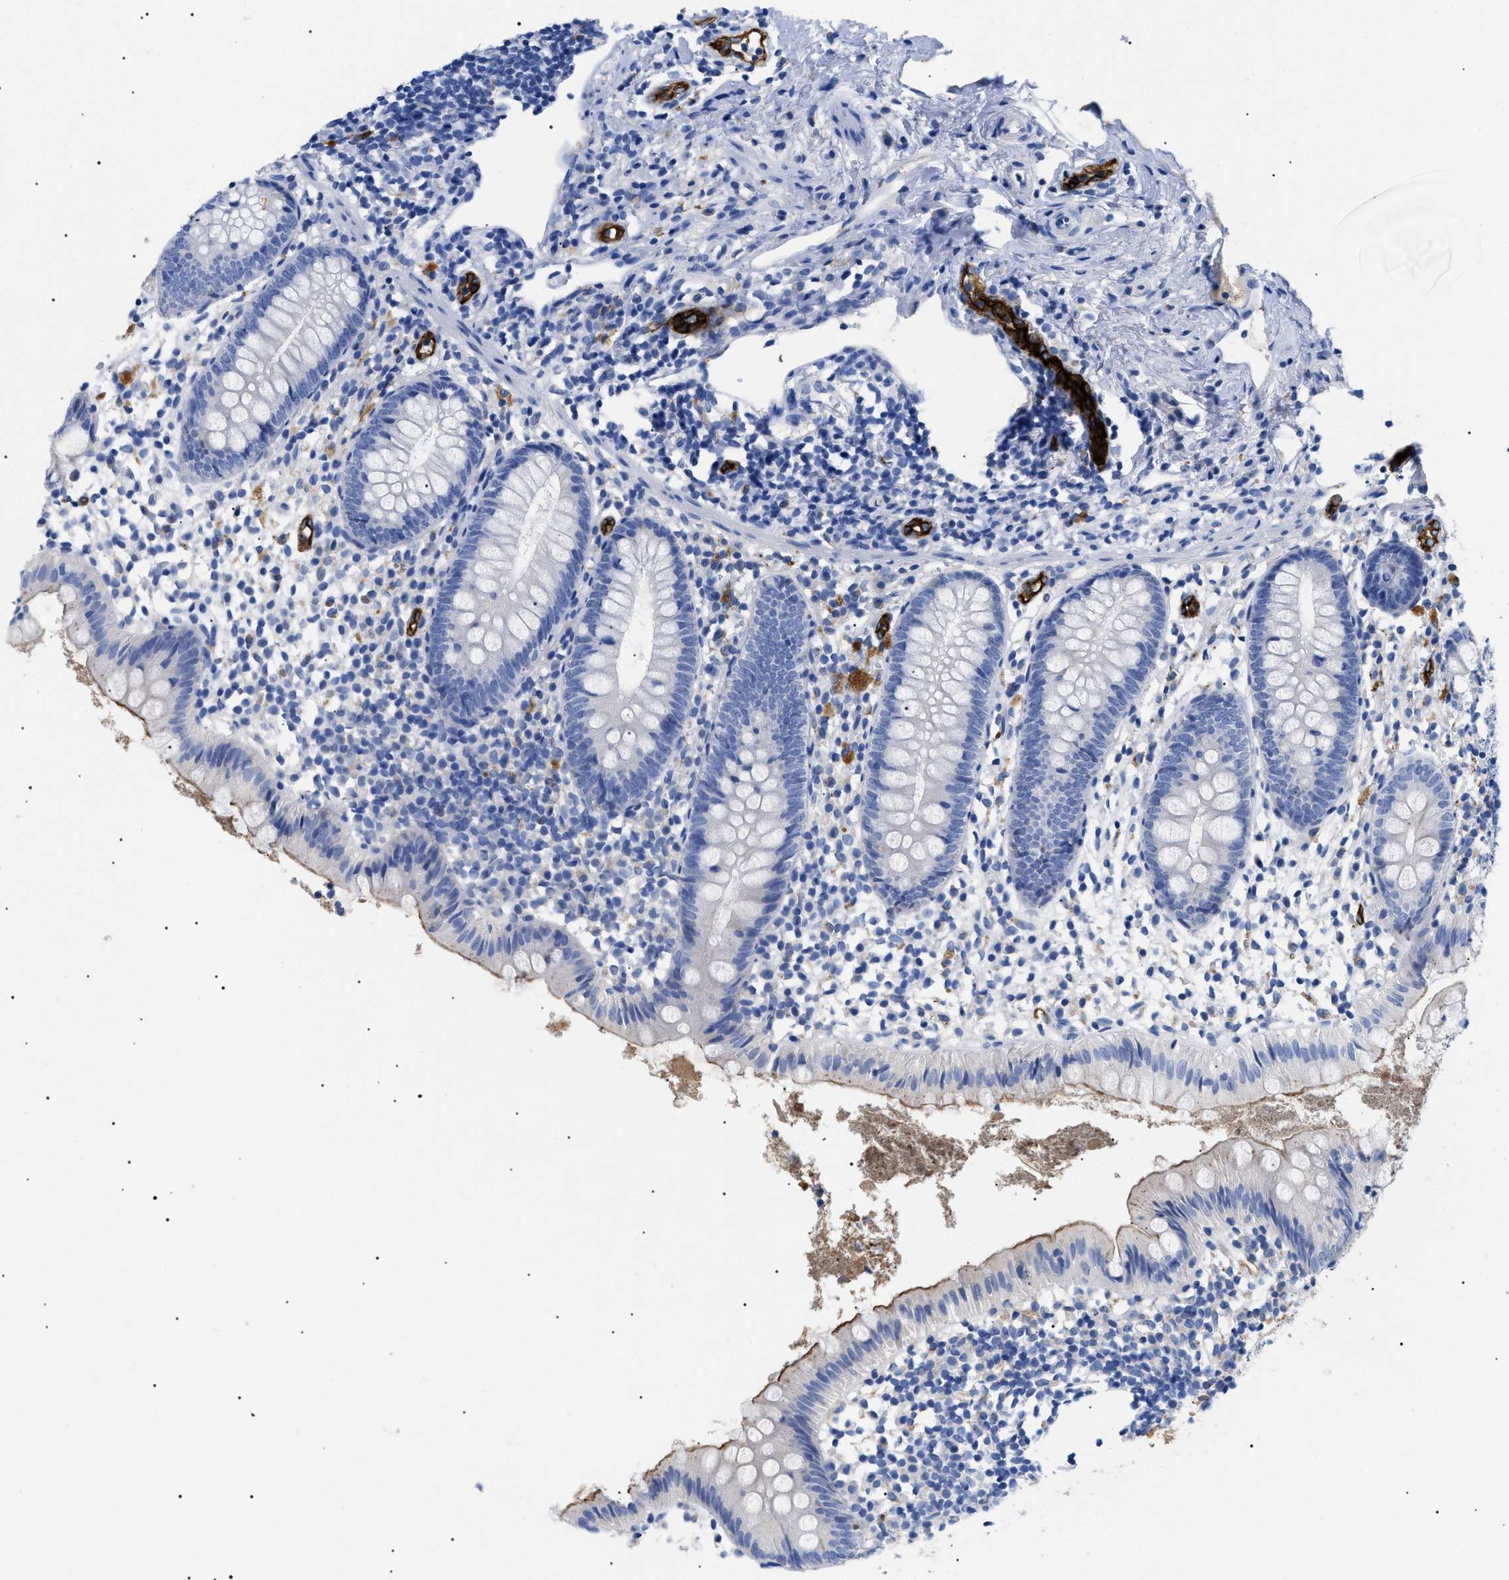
{"staining": {"intensity": "negative", "quantity": "none", "location": "none"}, "tissue": "appendix", "cell_type": "Glandular cells", "image_type": "normal", "snomed": [{"axis": "morphology", "description": "Normal tissue, NOS"}, {"axis": "topography", "description": "Appendix"}], "caption": "A high-resolution histopathology image shows immunohistochemistry (IHC) staining of unremarkable appendix, which reveals no significant expression in glandular cells. Nuclei are stained in blue.", "gene": "ACKR1", "patient": {"sex": "female", "age": 20}}